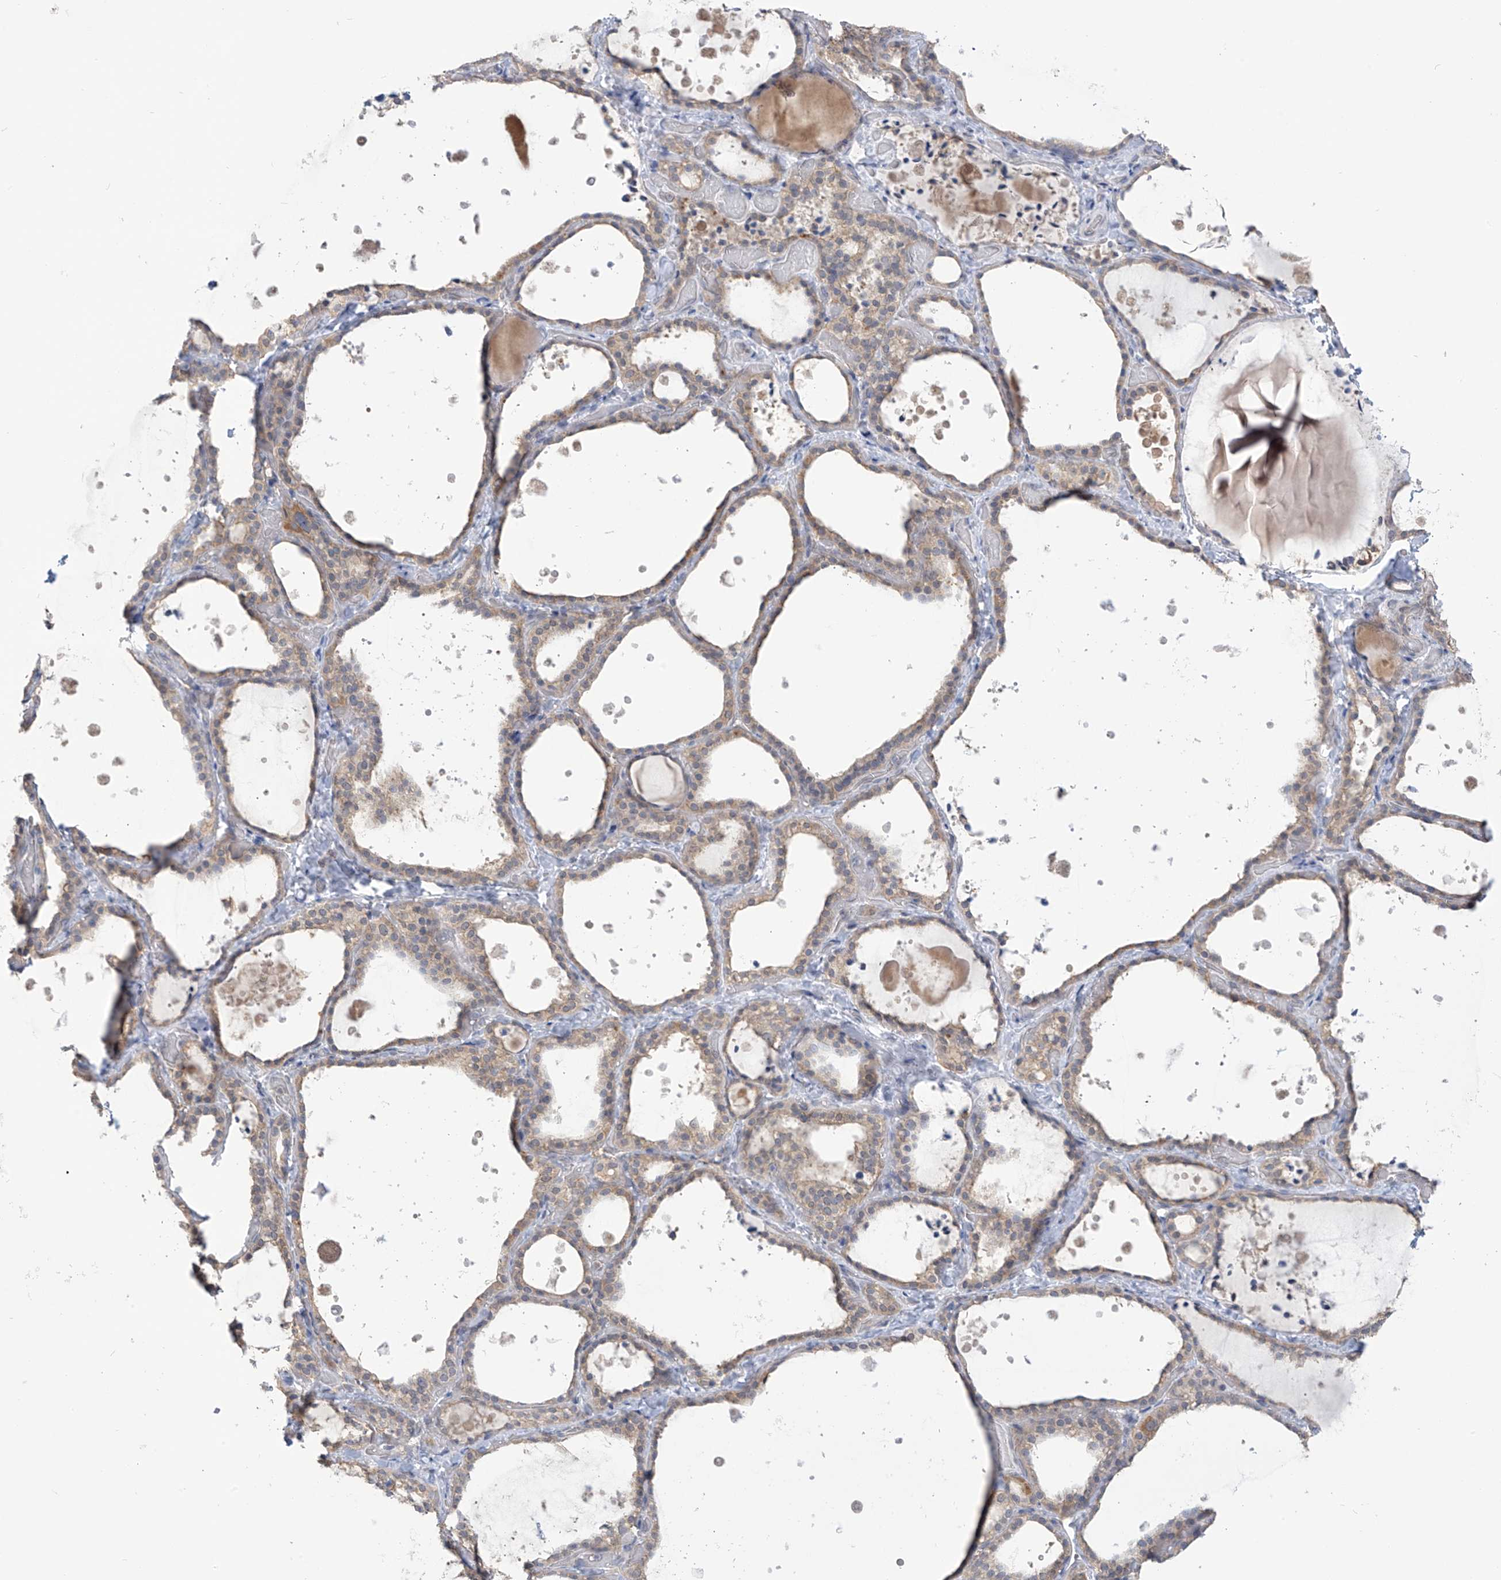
{"staining": {"intensity": "moderate", "quantity": "25%-75%", "location": "cytoplasmic/membranous"}, "tissue": "thyroid gland", "cell_type": "Glandular cells", "image_type": "normal", "snomed": [{"axis": "morphology", "description": "Normal tissue, NOS"}, {"axis": "topography", "description": "Thyroid gland"}], "caption": "Protein expression analysis of benign thyroid gland reveals moderate cytoplasmic/membranous expression in about 25%-75% of glandular cells.", "gene": "KIAA1522", "patient": {"sex": "female", "age": 44}}